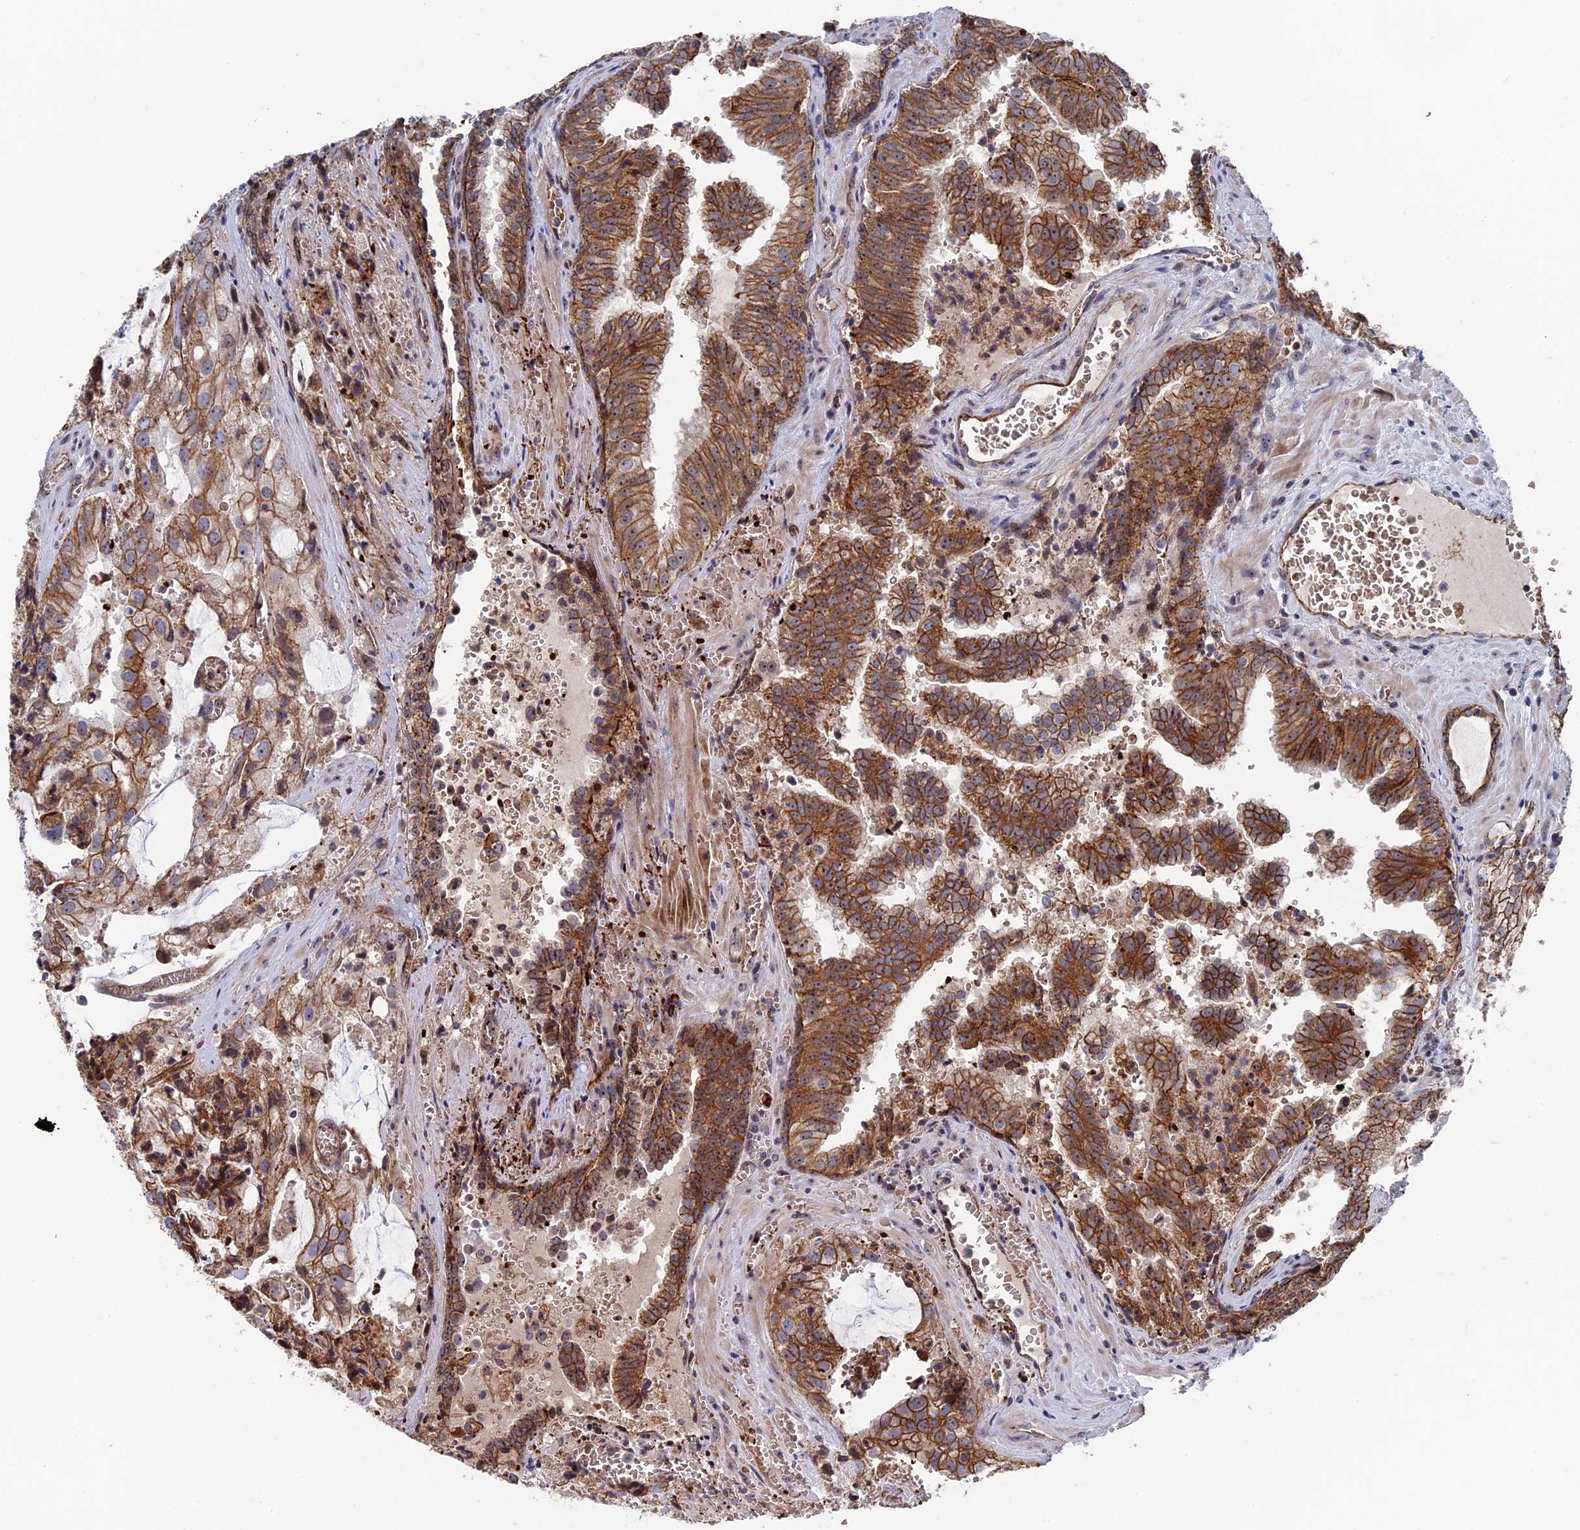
{"staining": {"intensity": "strong", "quantity": ">75%", "location": "cytoplasmic/membranous"}, "tissue": "prostate cancer", "cell_type": "Tumor cells", "image_type": "cancer", "snomed": [{"axis": "morphology", "description": "Adenocarcinoma, High grade"}, {"axis": "topography", "description": "Prostate"}], "caption": "Immunohistochemical staining of human prostate high-grade adenocarcinoma displays high levels of strong cytoplasmic/membranous protein staining in approximately >75% of tumor cells.", "gene": "EXOSC9", "patient": {"sex": "male", "age": 68}}